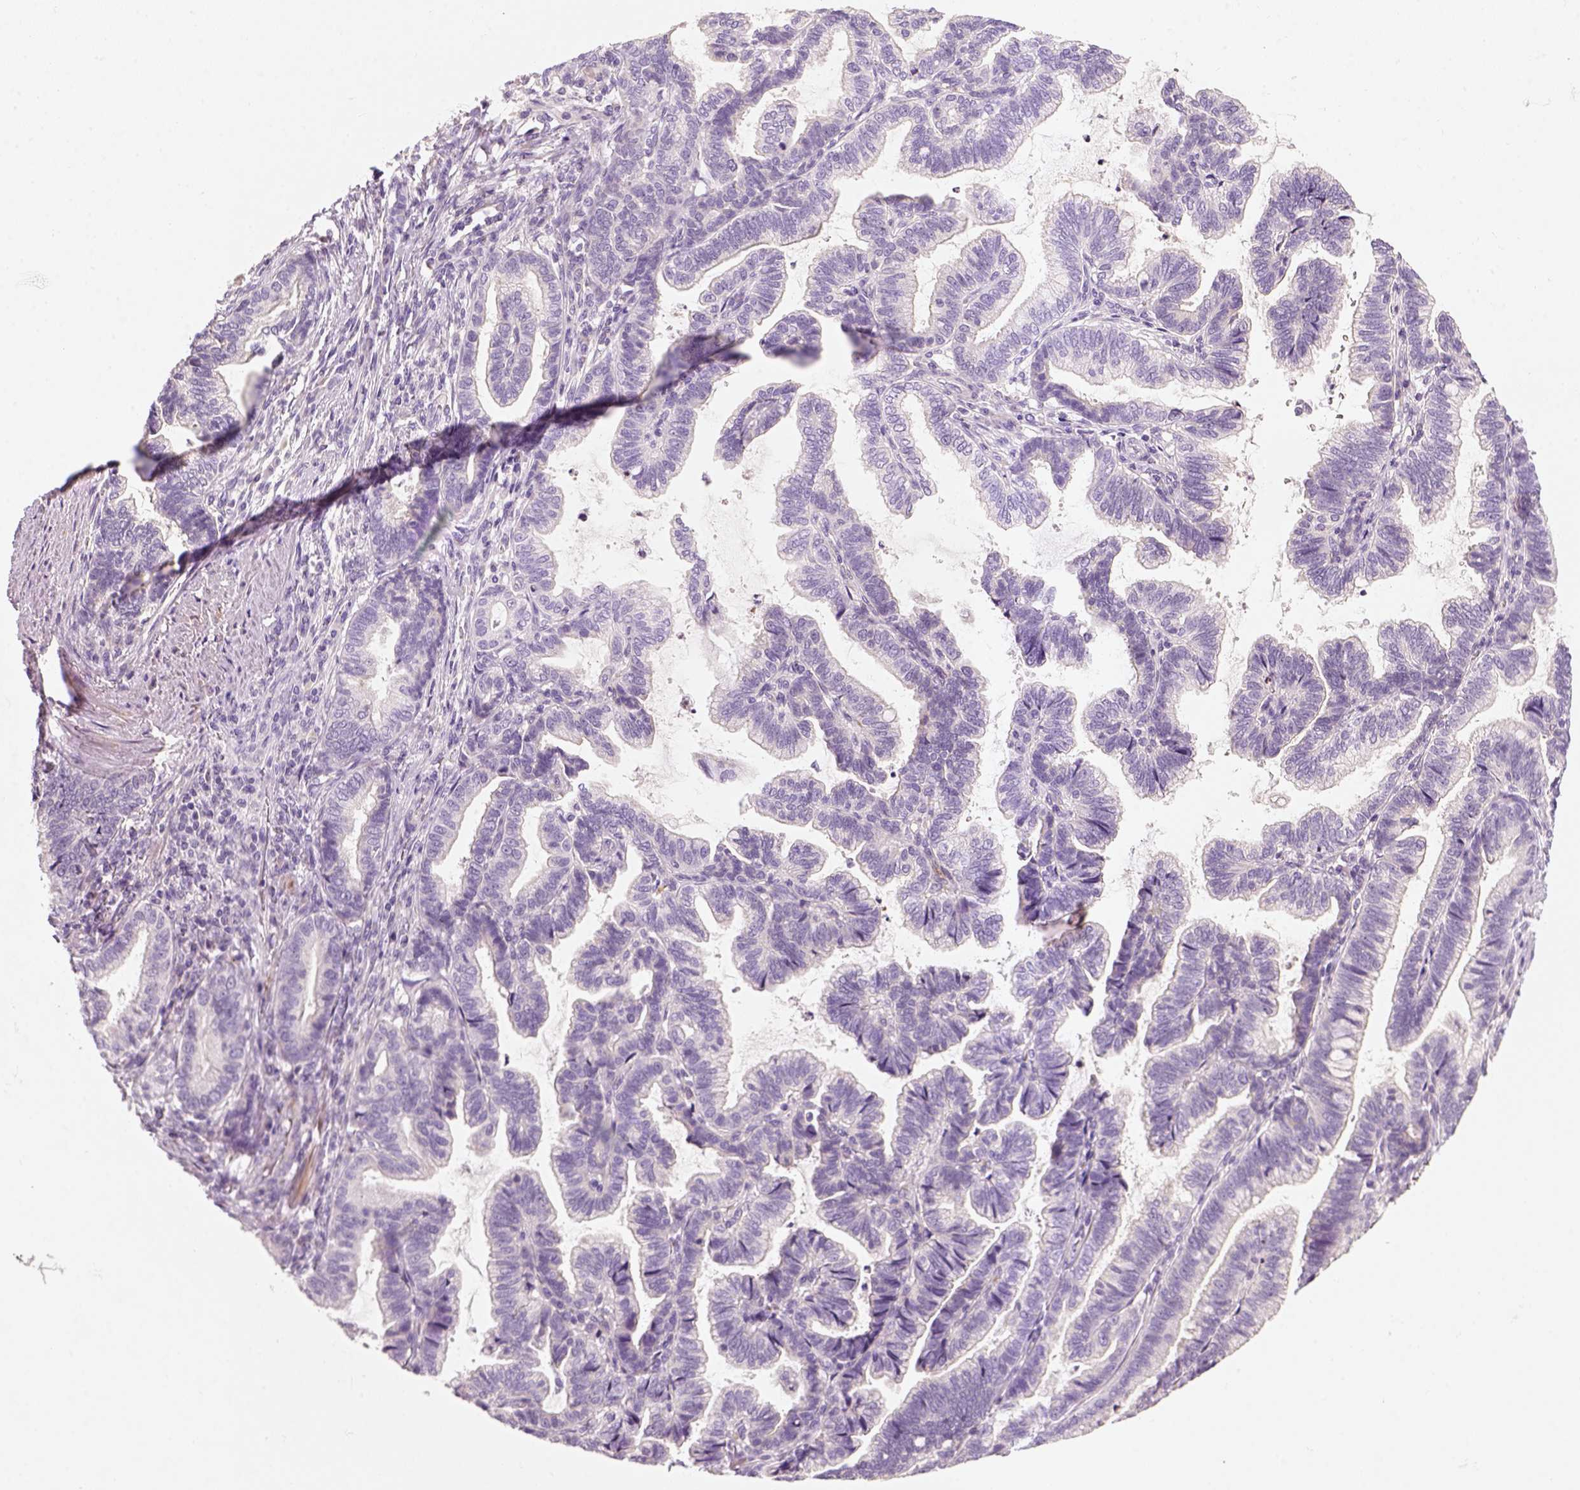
{"staining": {"intensity": "negative", "quantity": "none", "location": "none"}, "tissue": "stomach cancer", "cell_type": "Tumor cells", "image_type": "cancer", "snomed": [{"axis": "morphology", "description": "Adenocarcinoma, NOS"}, {"axis": "topography", "description": "Stomach"}], "caption": "This is an immunohistochemistry (IHC) histopathology image of stomach adenocarcinoma. There is no staining in tumor cells.", "gene": "NUDT6", "patient": {"sex": "male", "age": 83}}